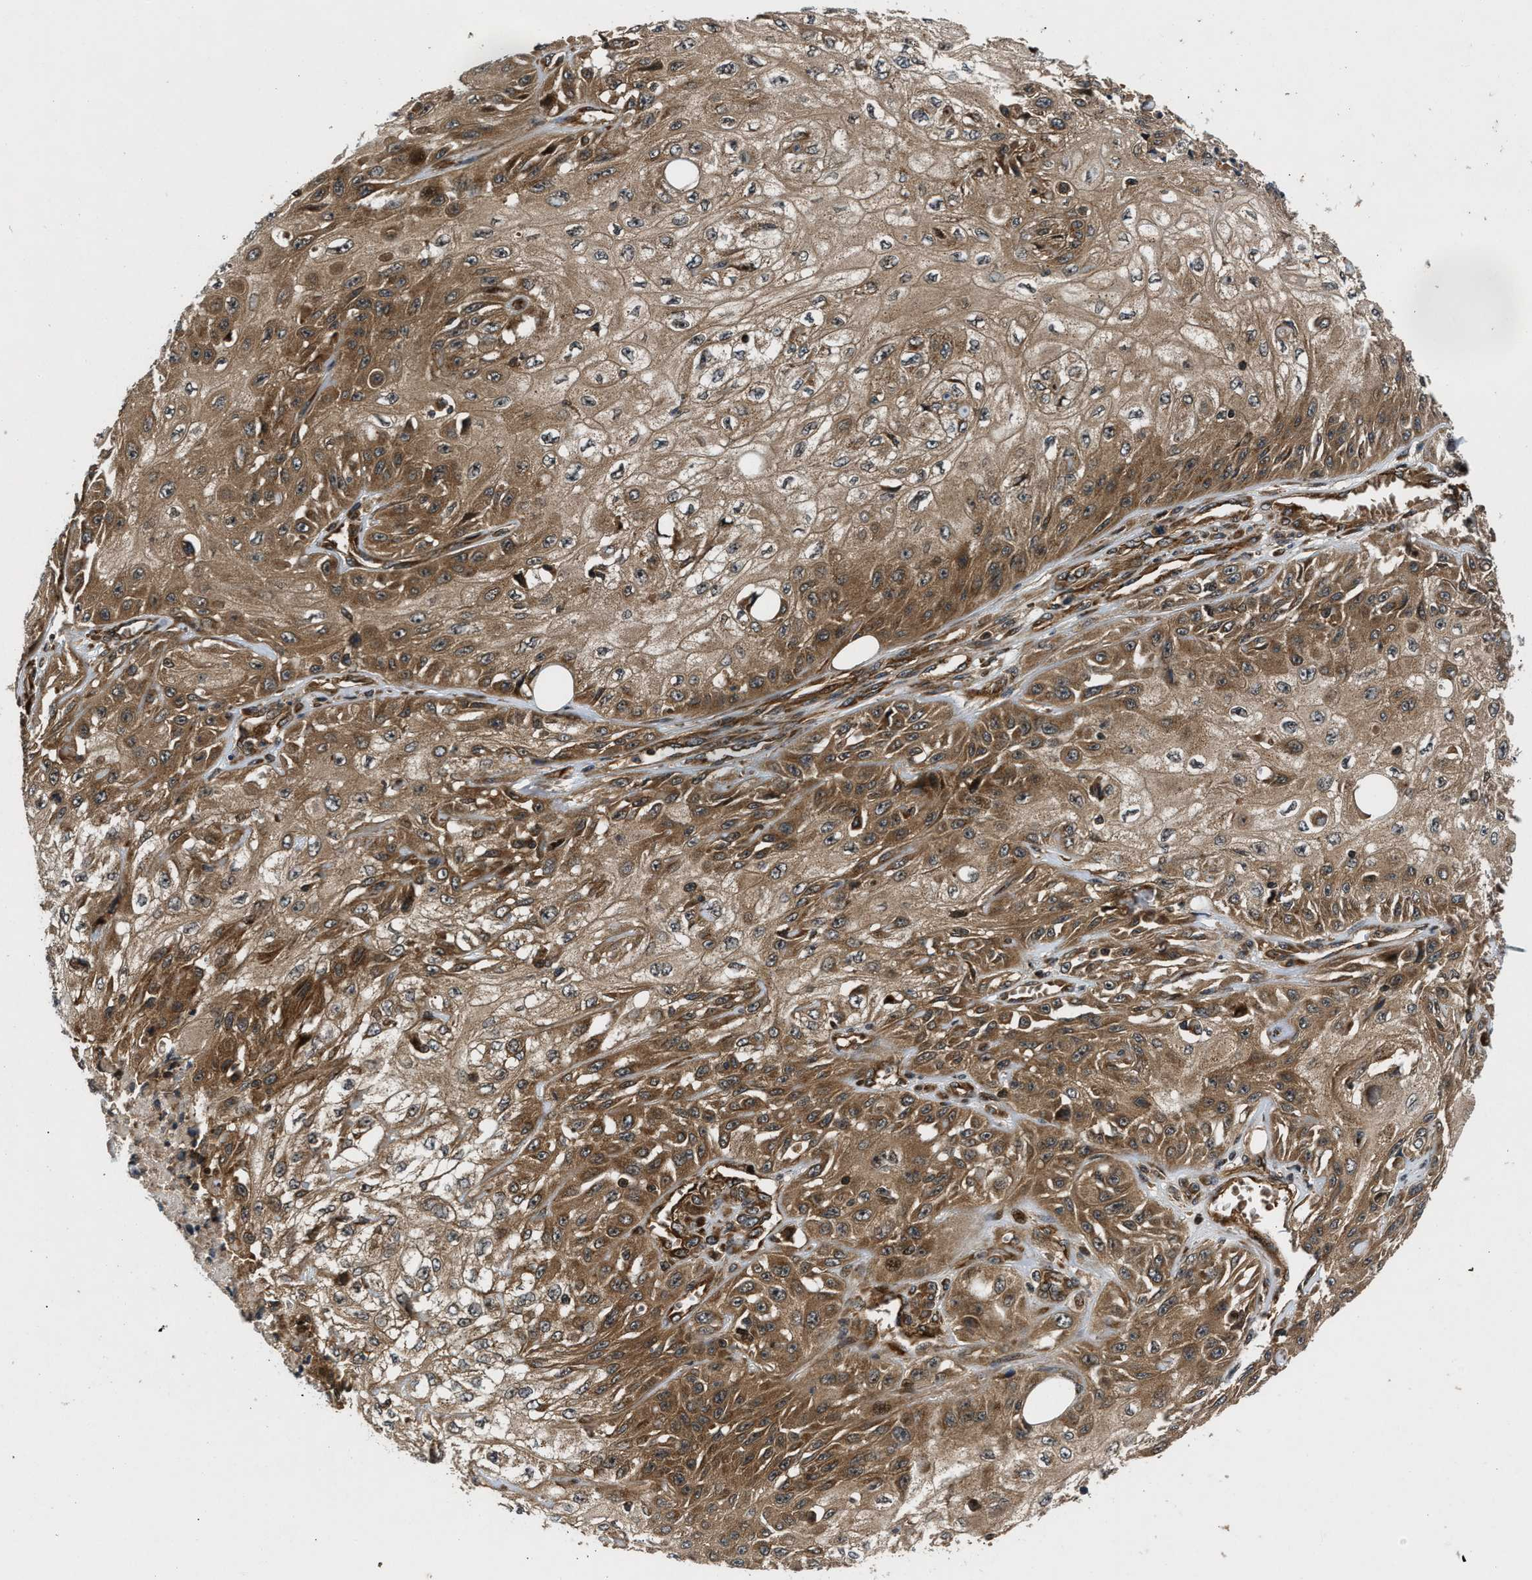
{"staining": {"intensity": "moderate", "quantity": ">75%", "location": "cytoplasmic/membranous"}, "tissue": "skin cancer", "cell_type": "Tumor cells", "image_type": "cancer", "snomed": [{"axis": "morphology", "description": "Squamous cell carcinoma, NOS"}, {"axis": "morphology", "description": "Squamous cell carcinoma, metastatic, NOS"}, {"axis": "topography", "description": "Skin"}, {"axis": "topography", "description": "Lymph node"}], "caption": "Protein analysis of skin cancer tissue displays moderate cytoplasmic/membranous positivity in approximately >75% of tumor cells.", "gene": "PNPLA8", "patient": {"sex": "male", "age": 75}}